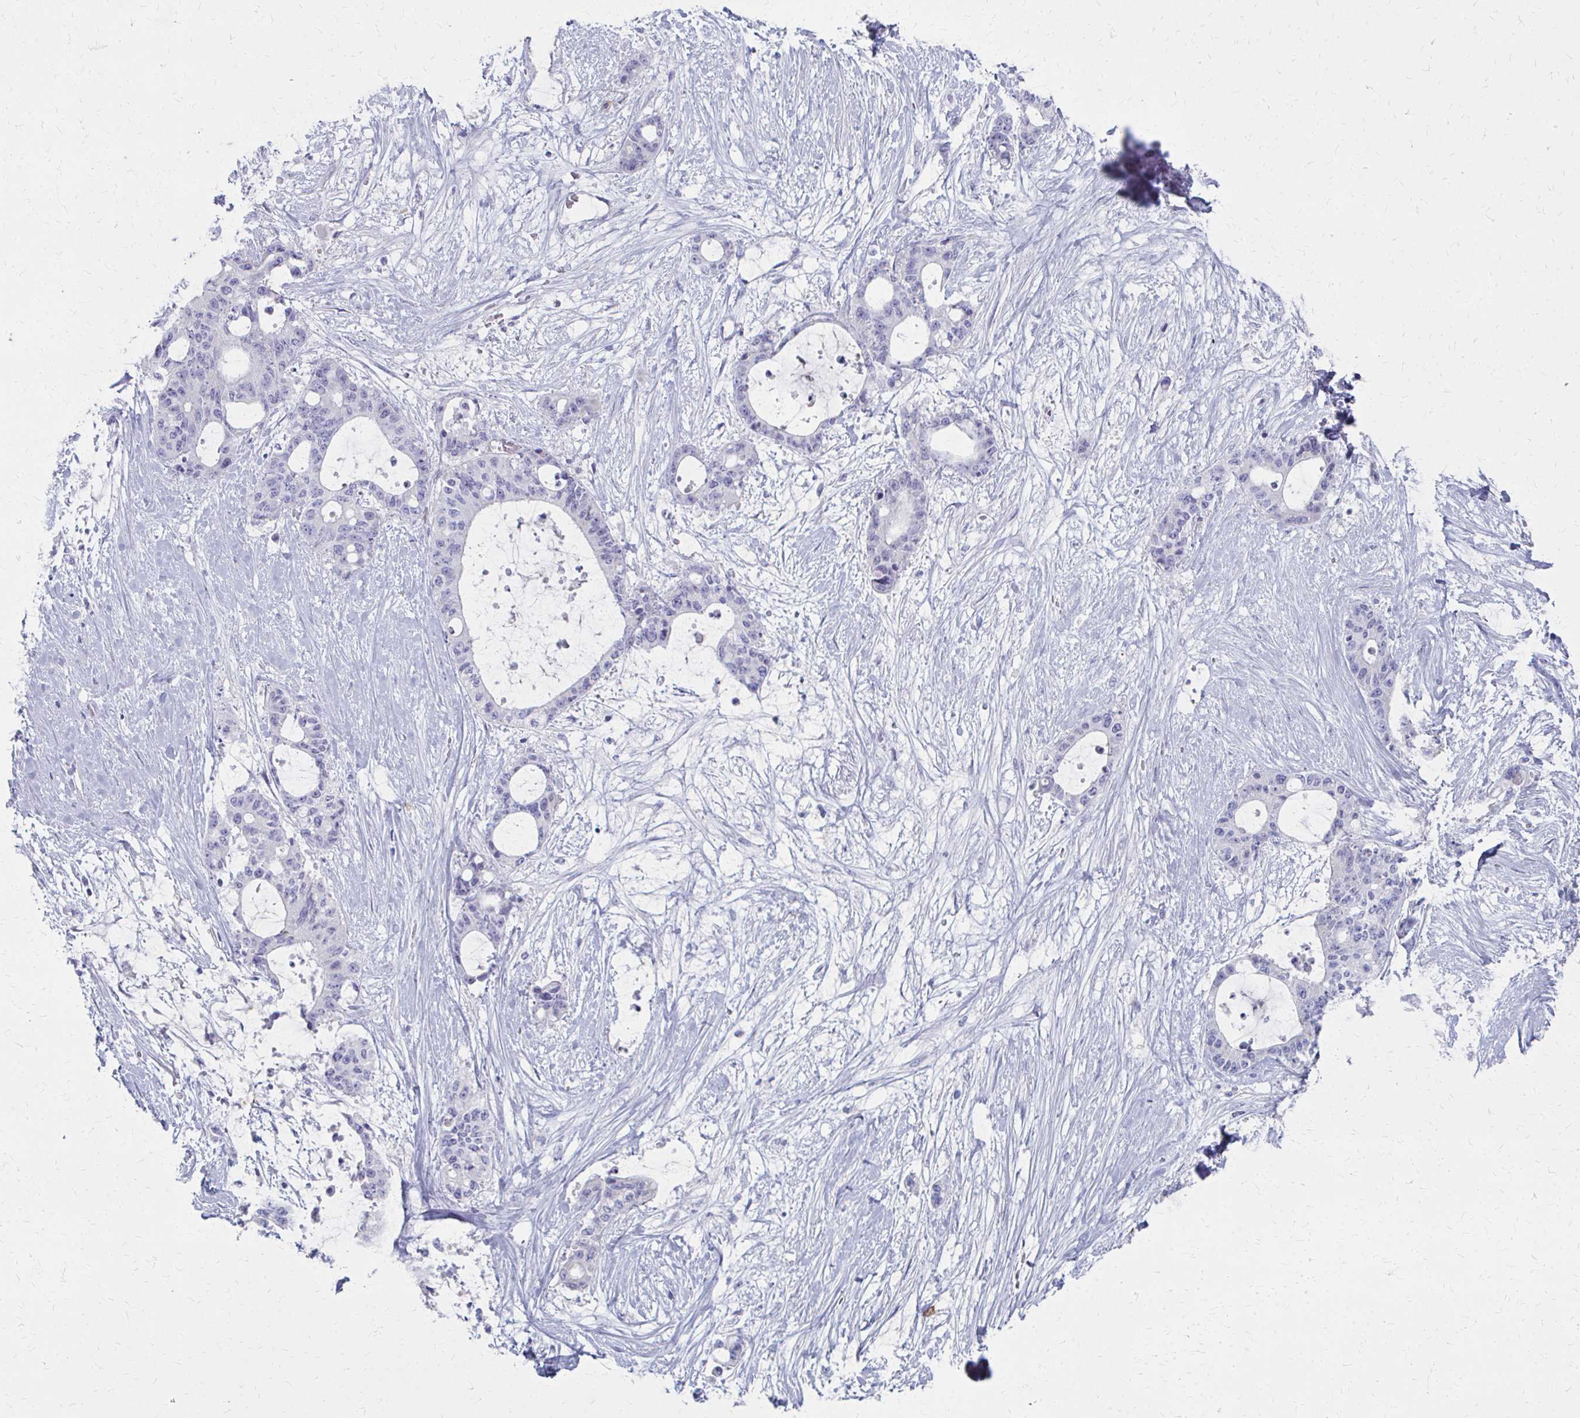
{"staining": {"intensity": "negative", "quantity": "none", "location": "none"}, "tissue": "liver cancer", "cell_type": "Tumor cells", "image_type": "cancer", "snomed": [{"axis": "morphology", "description": "Normal tissue, NOS"}, {"axis": "morphology", "description": "Cholangiocarcinoma"}, {"axis": "topography", "description": "Liver"}, {"axis": "topography", "description": "Peripheral nerve tissue"}], "caption": "Immunohistochemical staining of liver cholangiocarcinoma displays no significant expression in tumor cells.", "gene": "MS4A2", "patient": {"sex": "female", "age": 73}}